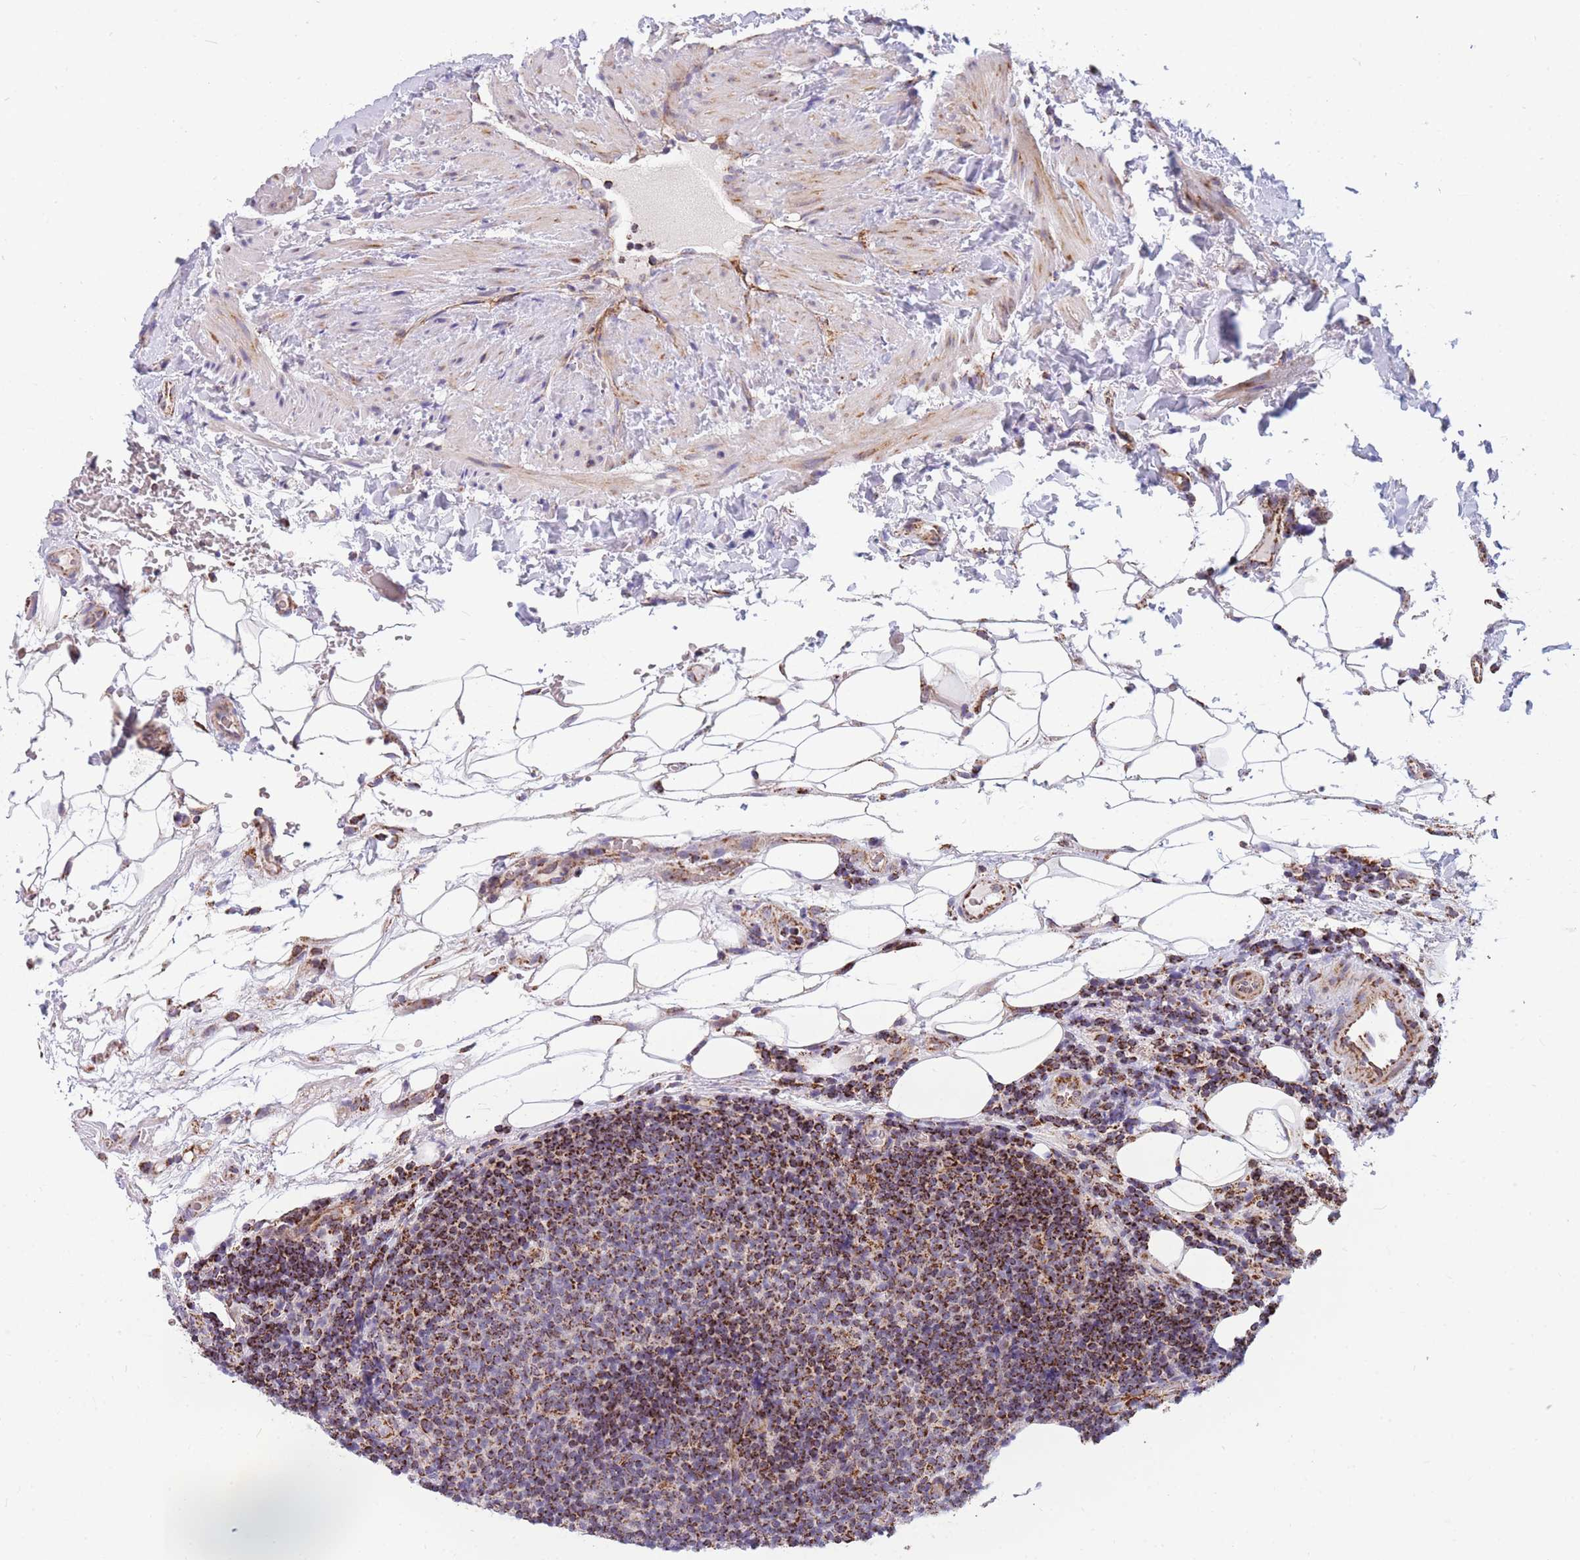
{"staining": {"intensity": "strong", "quantity": ">75%", "location": "cytoplasmic/membranous"}, "tissue": "lymphoma", "cell_type": "Tumor cells", "image_type": "cancer", "snomed": [{"axis": "morphology", "description": "Malignant lymphoma, non-Hodgkin's type, Low grade"}, {"axis": "topography", "description": "Lymph node"}], "caption": "A high-resolution photomicrograph shows immunohistochemistry staining of lymphoma, which demonstrates strong cytoplasmic/membranous expression in about >75% of tumor cells. The protein of interest is stained brown, and the nuclei are stained in blue (DAB (3,3'-diaminobenzidine) IHC with brightfield microscopy, high magnification).", "gene": "DDX49", "patient": {"sex": "male", "age": 66}}